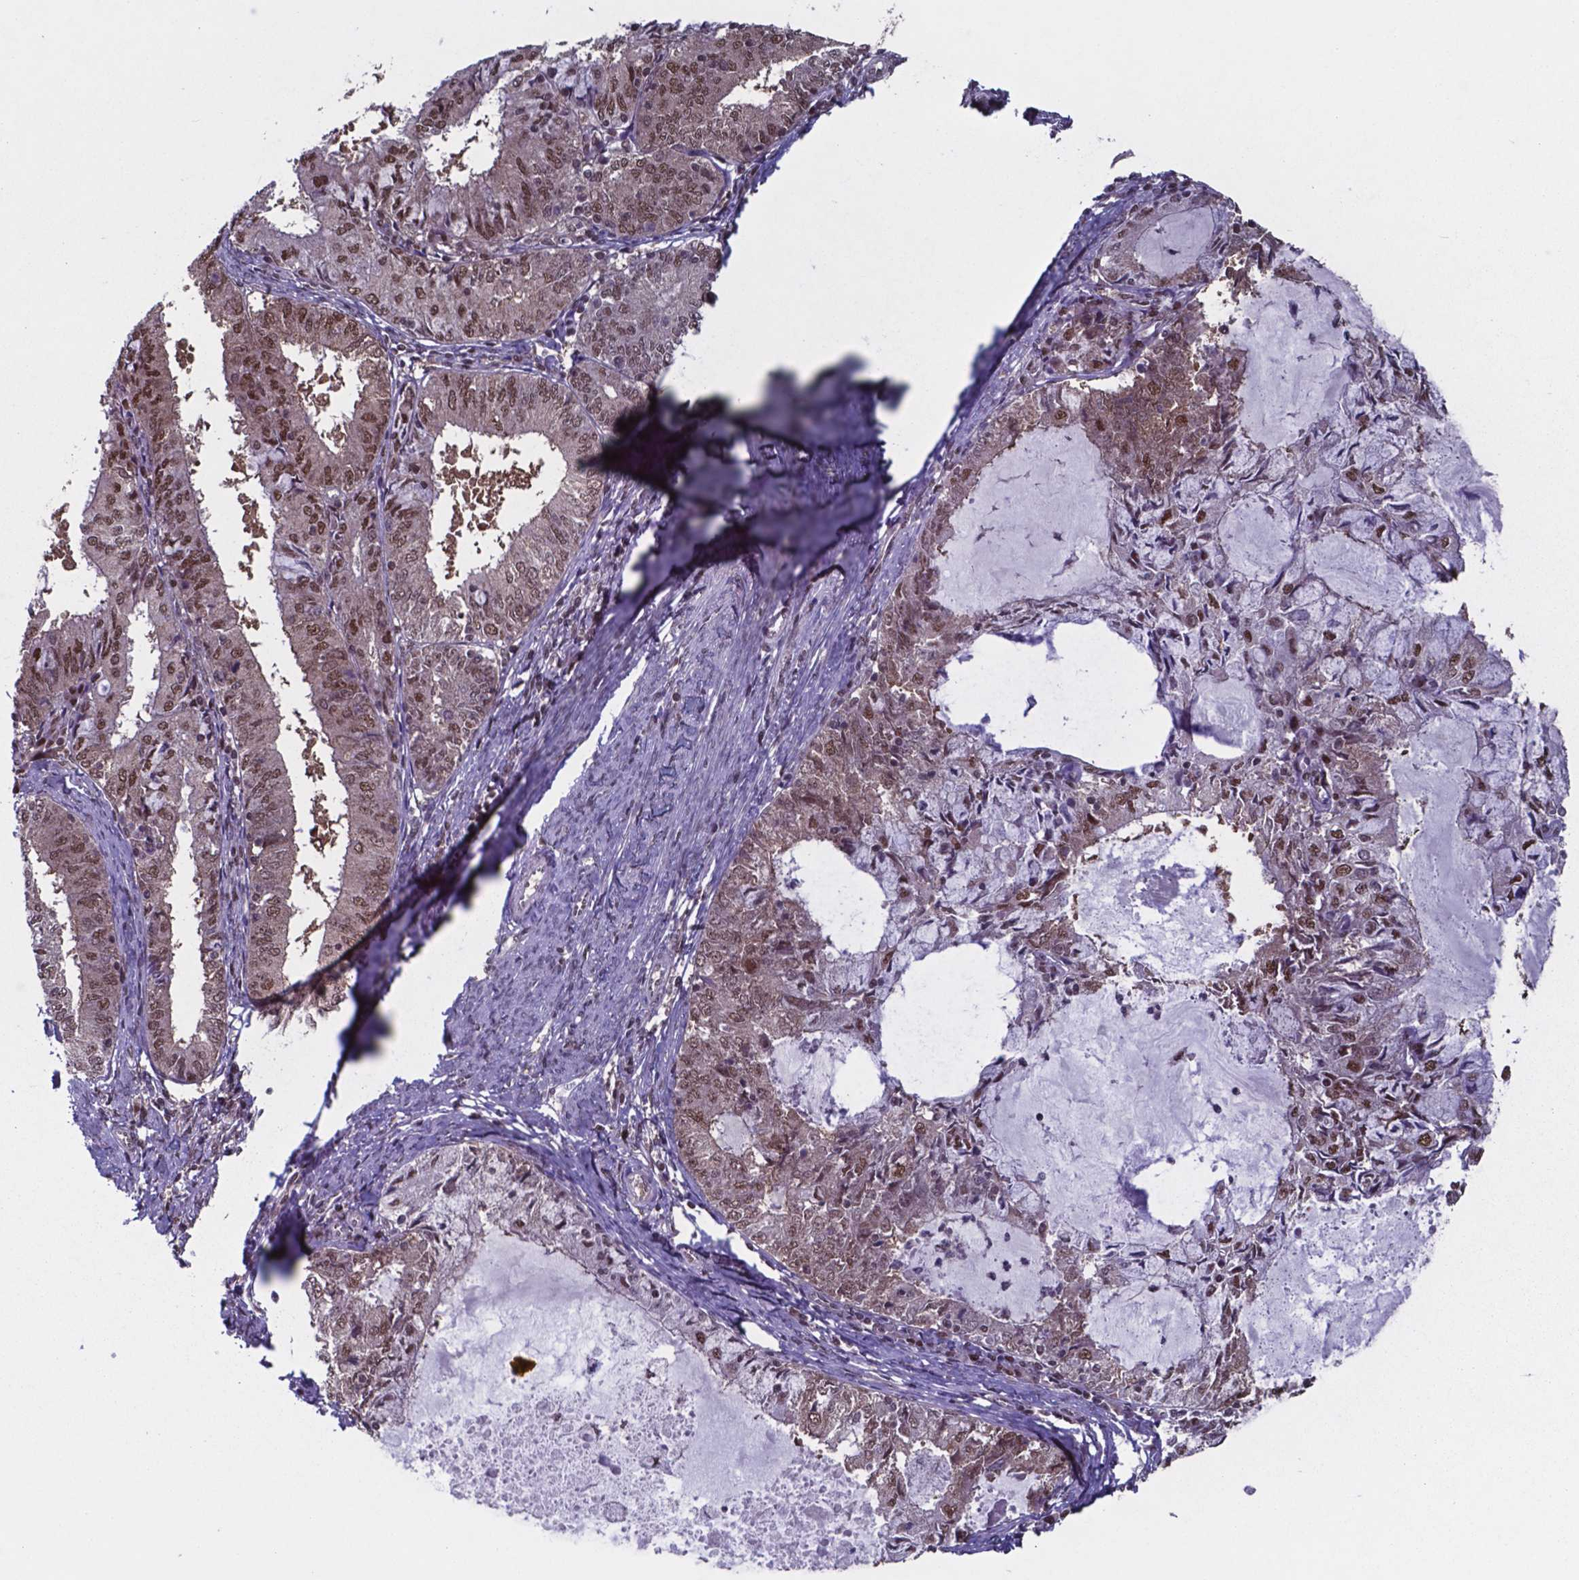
{"staining": {"intensity": "moderate", "quantity": "25%-75%", "location": "nuclear"}, "tissue": "endometrial cancer", "cell_type": "Tumor cells", "image_type": "cancer", "snomed": [{"axis": "morphology", "description": "Adenocarcinoma, NOS"}, {"axis": "topography", "description": "Endometrium"}], "caption": "Immunohistochemical staining of human endometrial cancer reveals medium levels of moderate nuclear expression in about 25%-75% of tumor cells. Using DAB (3,3'-diaminobenzidine) (brown) and hematoxylin (blue) stains, captured at high magnification using brightfield microscopy.", "gene": "UBA1", "patient": {"sex": "female", "age": 57}}